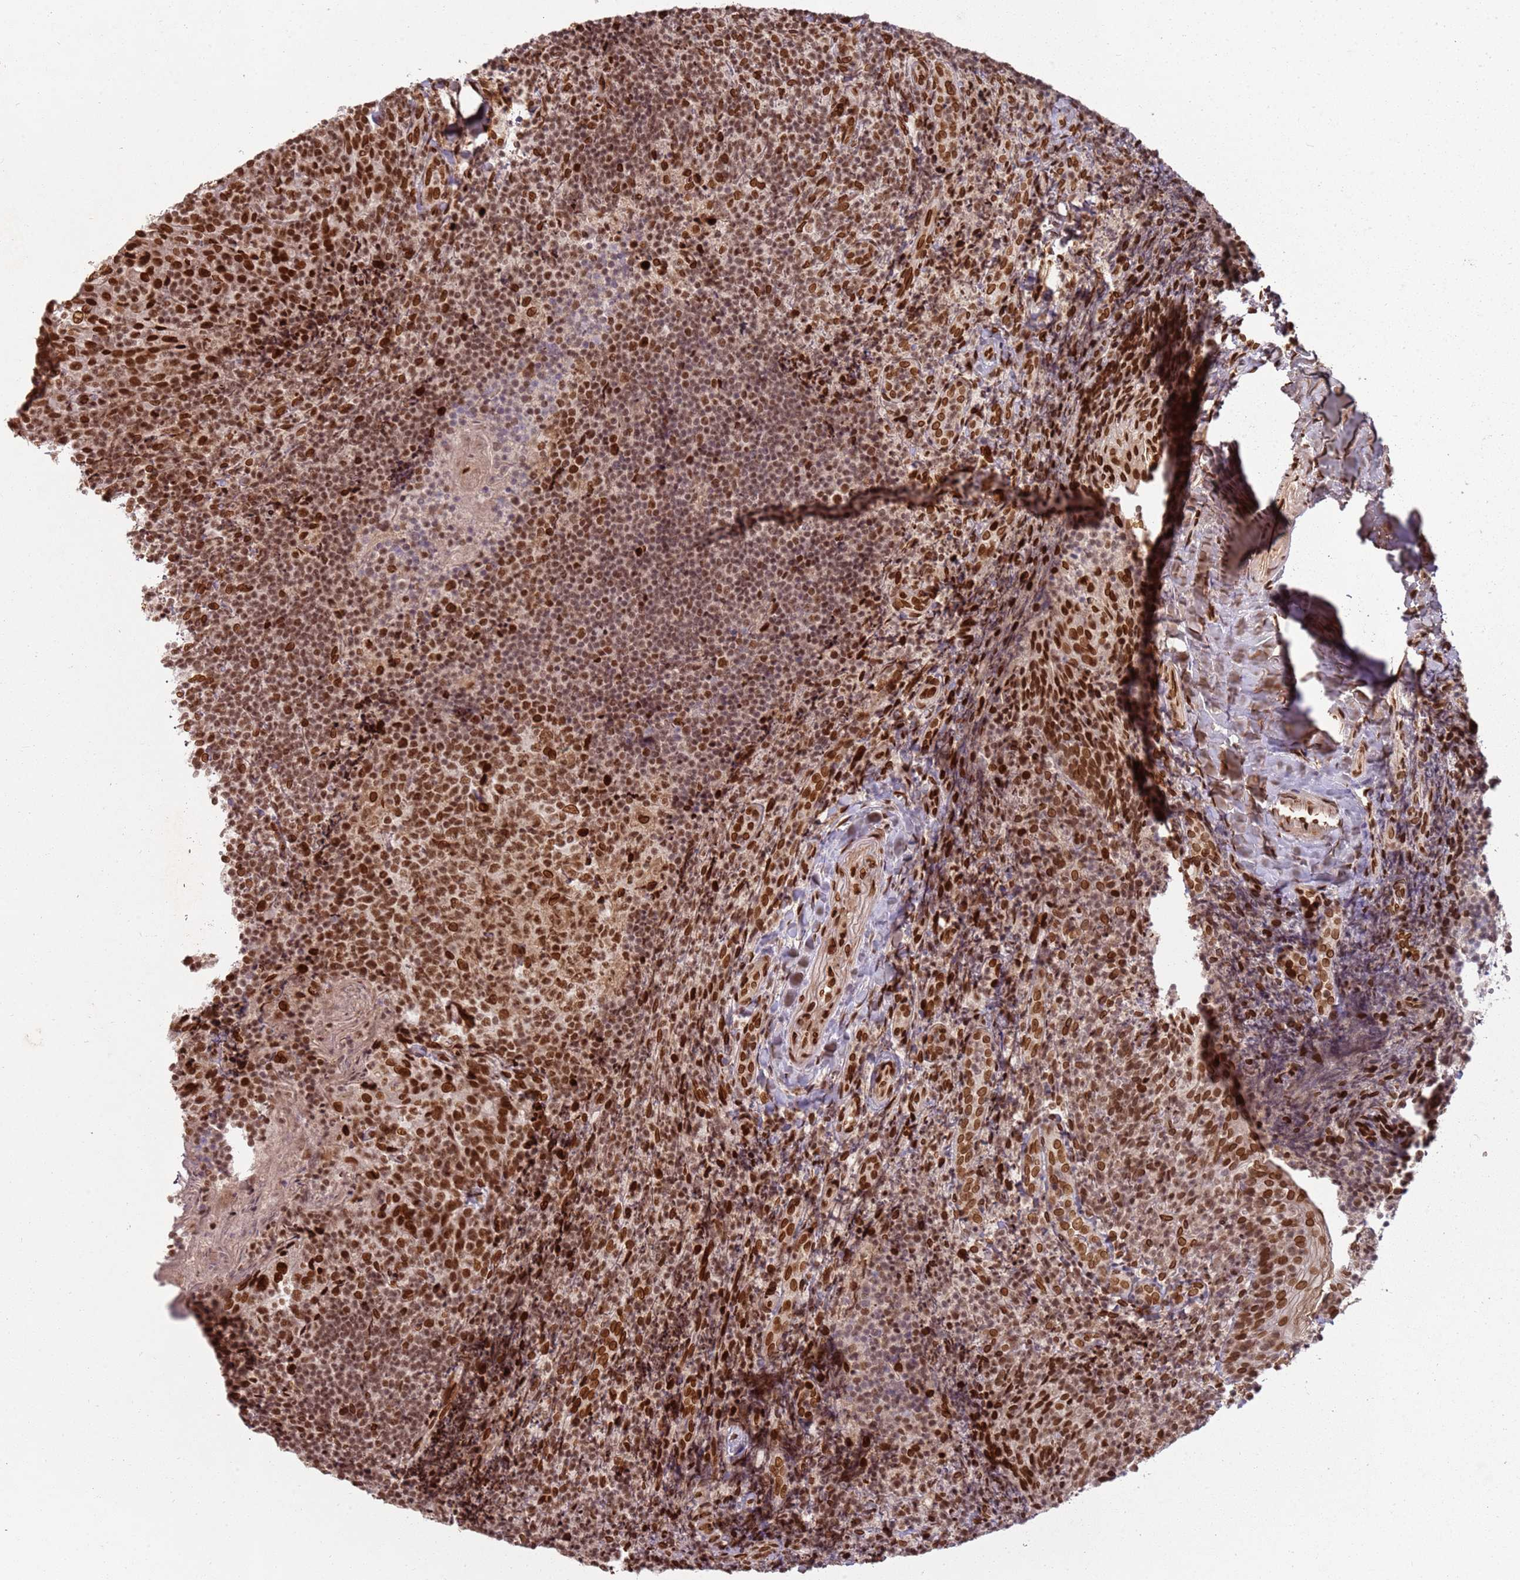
{"staining": {"intensity": "strong", "quantity": ">75%", "location": "nuclear"}, "tissue": "tonsil", "cell_type": "Germinal center cells", "image_type": "normal", "snomed": [{"axis": "morphology", "description": "Normal tissue, NOS"}, {"axis": "topography", "description": "Tonsil"}], "caption": "Protein staining by immunohistochemistry (IHC) demonstrates strong nuclear expression in approximately >75% of germinal center cells in normal tonsil.", "gene": "TENT4A", "patient": {"sex": "female", "age": 10}}